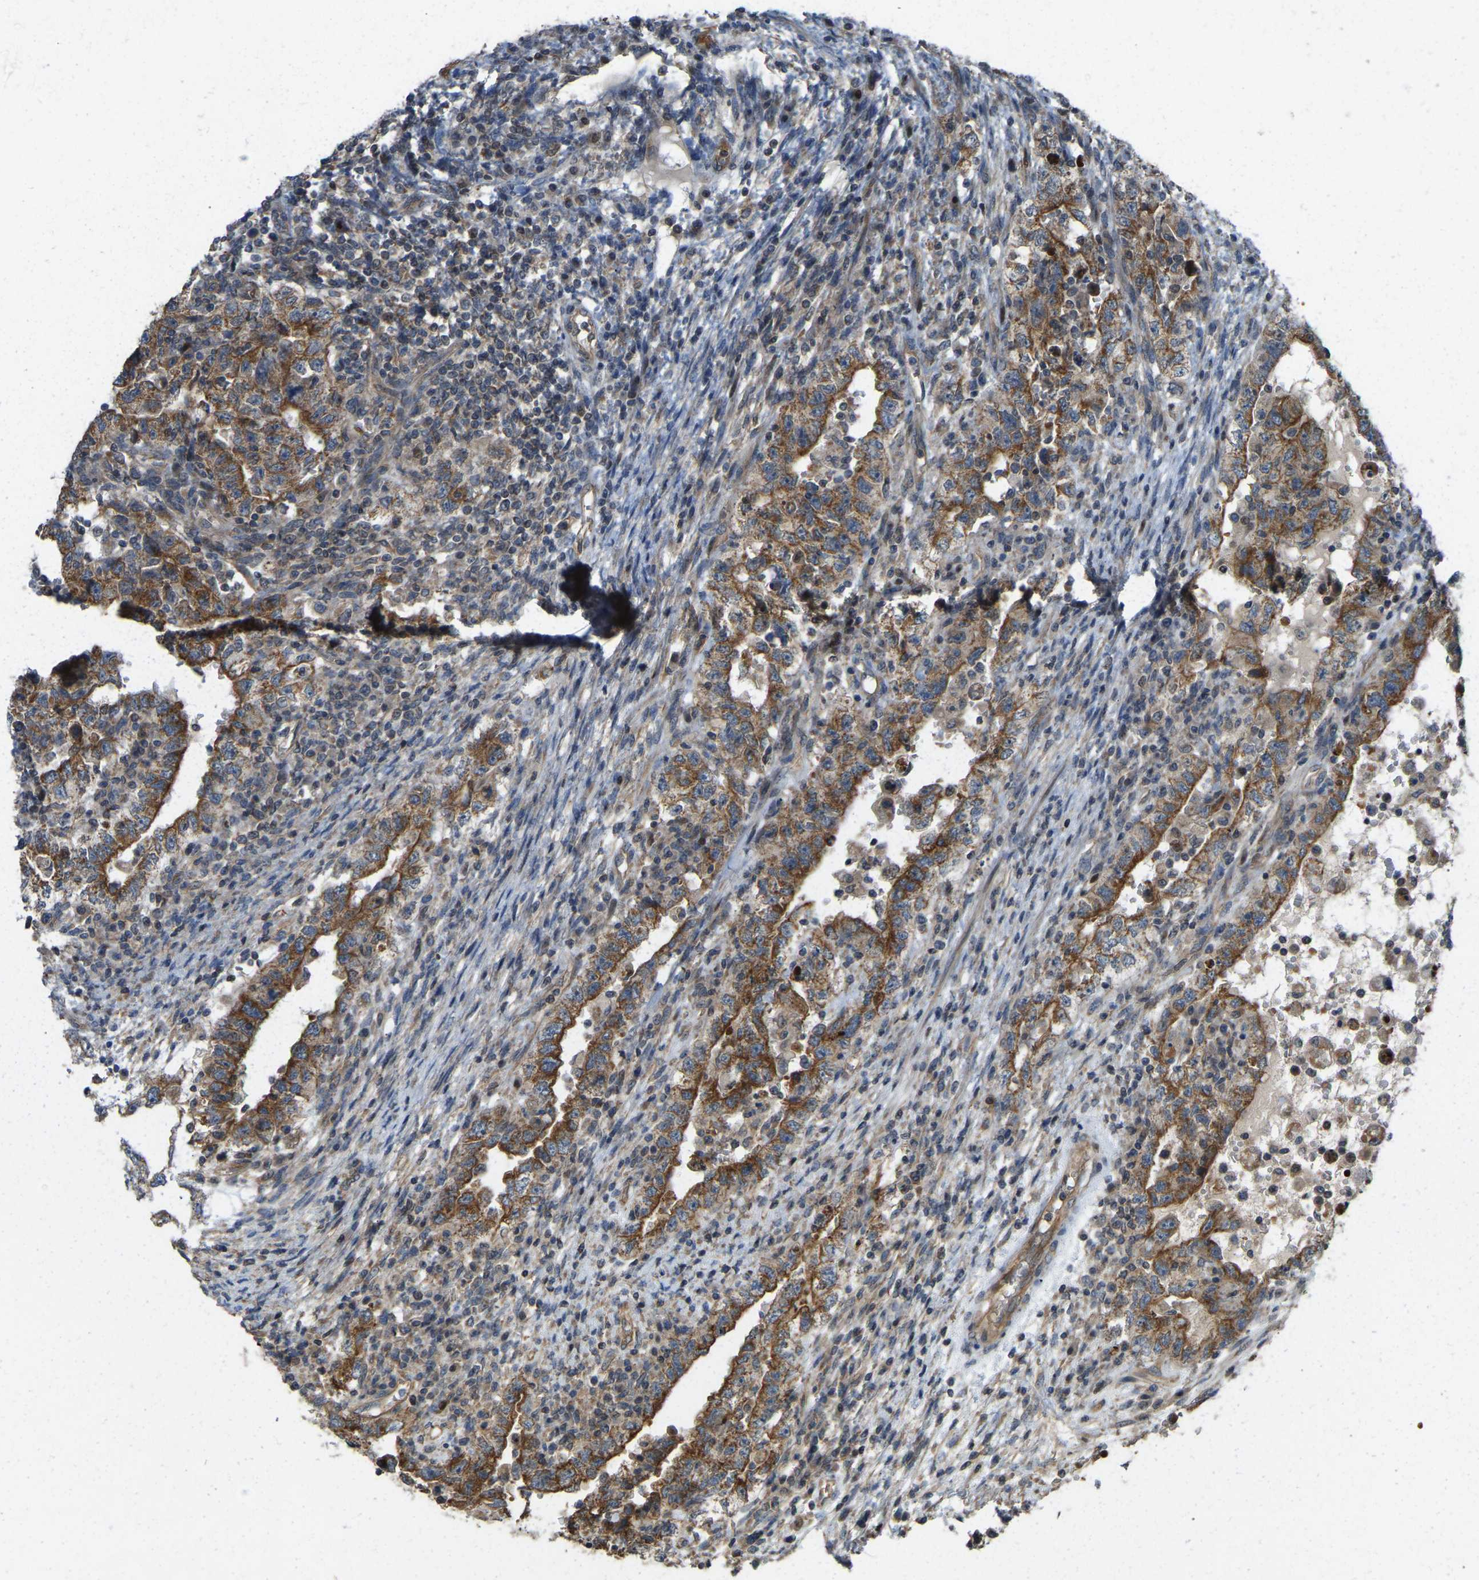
{"staining": {"intensity": "moderate", "quantity": ">75%", "location": "cytoplasmic/membranous"}, "tissue": "testis cancer", "cell_type": "Tumor cells", "image_type": "cancer", "snomed": [{"axis": "morphology", "description": "Carcinoma, Embryonal, NOS"}, {"axis": "topography", "description": "Testis"}], "caption": "There is medium levels of moderate cytoplasmic/membranous expression in tumor cells of testis cancer (embryonal carcinoma), as demonstrated by immunohistochemical staining (brown color).", "gene": "C21orf91", "patient": {"sex": "male", "age": 26}}